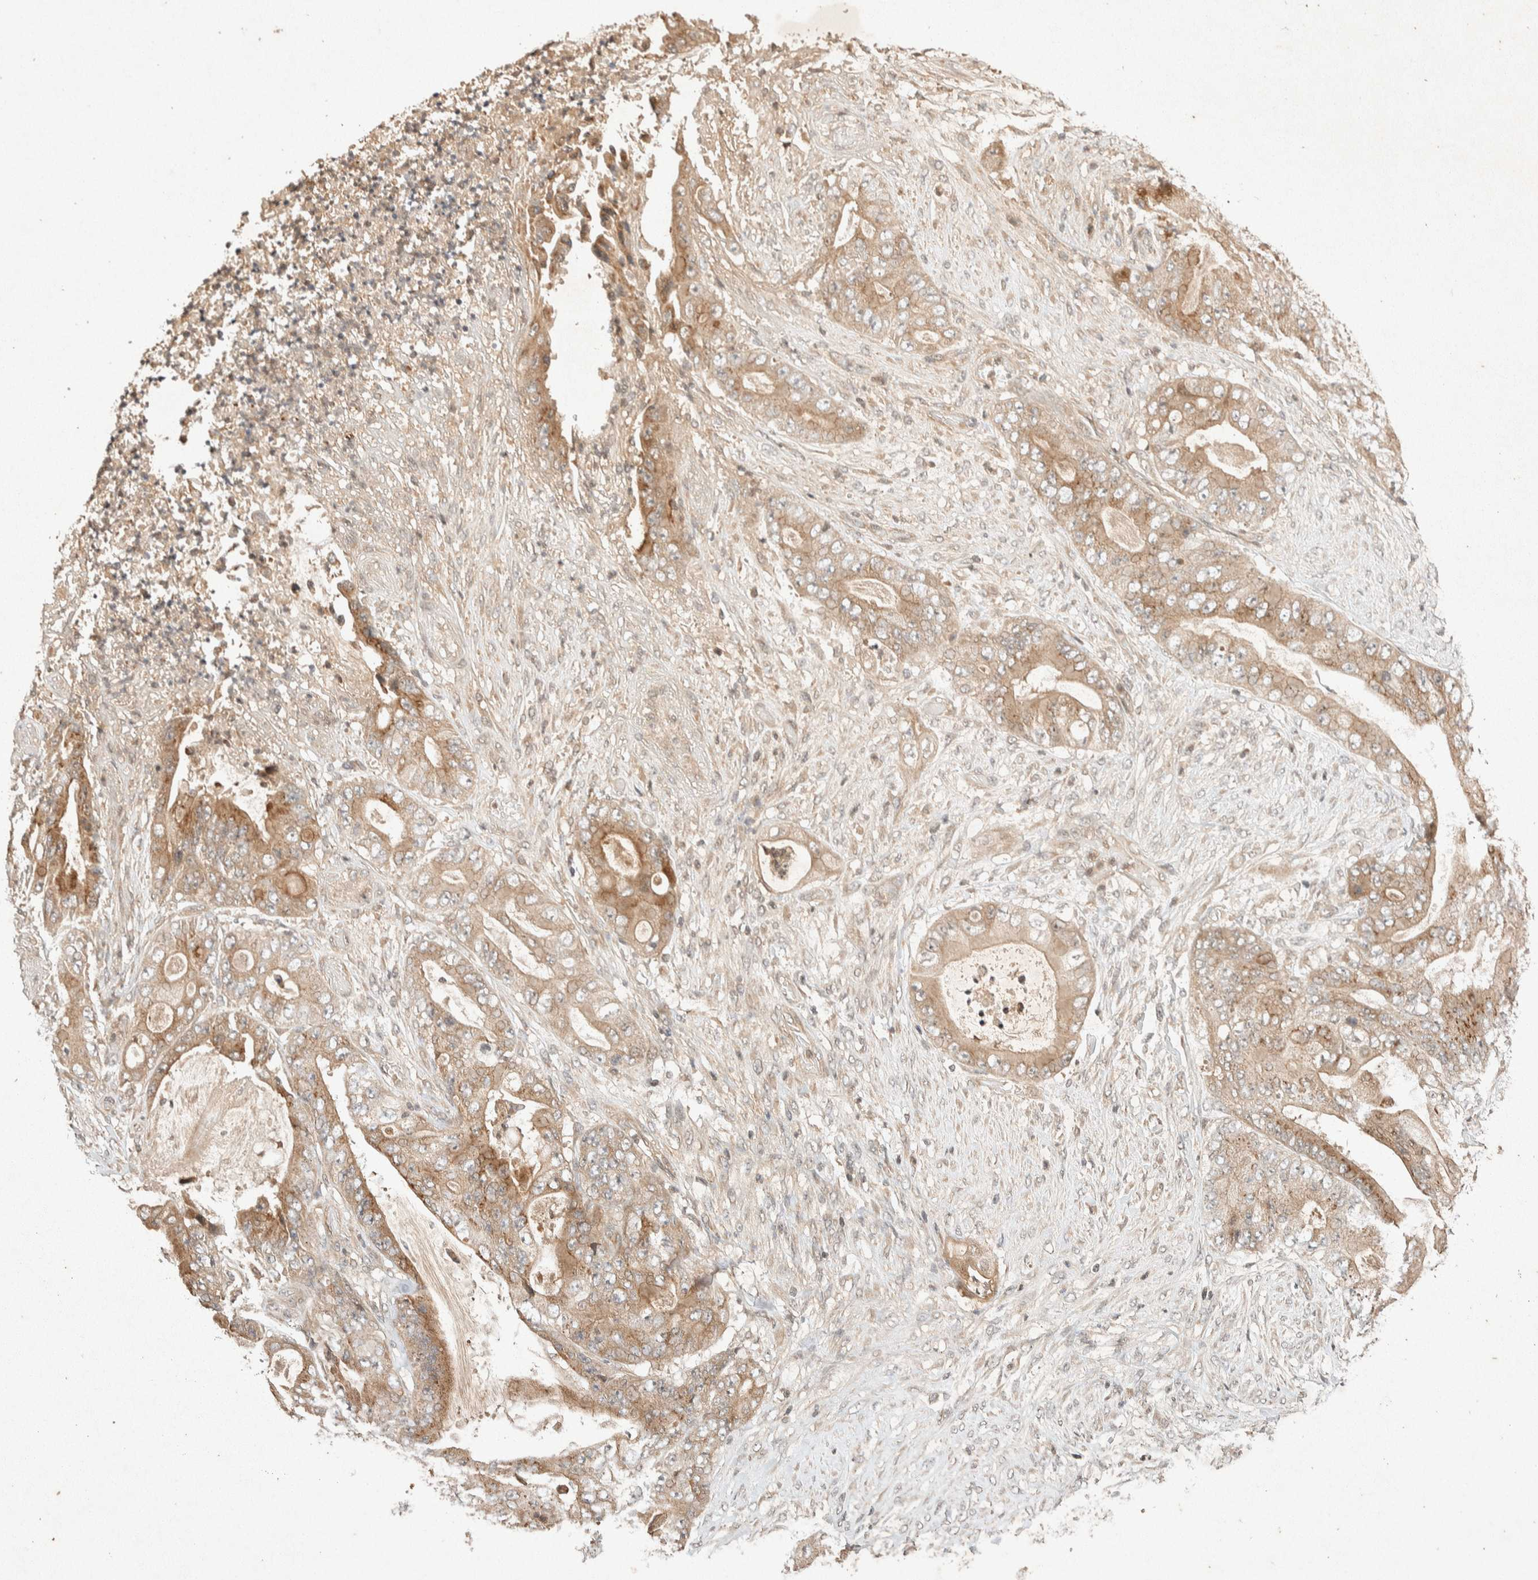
{"staining": {"intensity": "weak", "quantity": ">75%", "location": "cytoplasmic/membranous"}, "tissue": "stomach cancer", "cell_type": "Tumor cells", "image_type": "cancer", "snomed": [{"axis": "morphology", "description": "Adenocarcinoma, NOS"}, {"axis": "topography", "description": "Stomach"}], "caption": "This photomicrograph exhibits IHC staining of human stomach cancer, with low weak cytoplasmic/membranous staining in about >75% of tumor cells.", "gene": "THRA", "patient": {"sex": "female", "age": 73}}